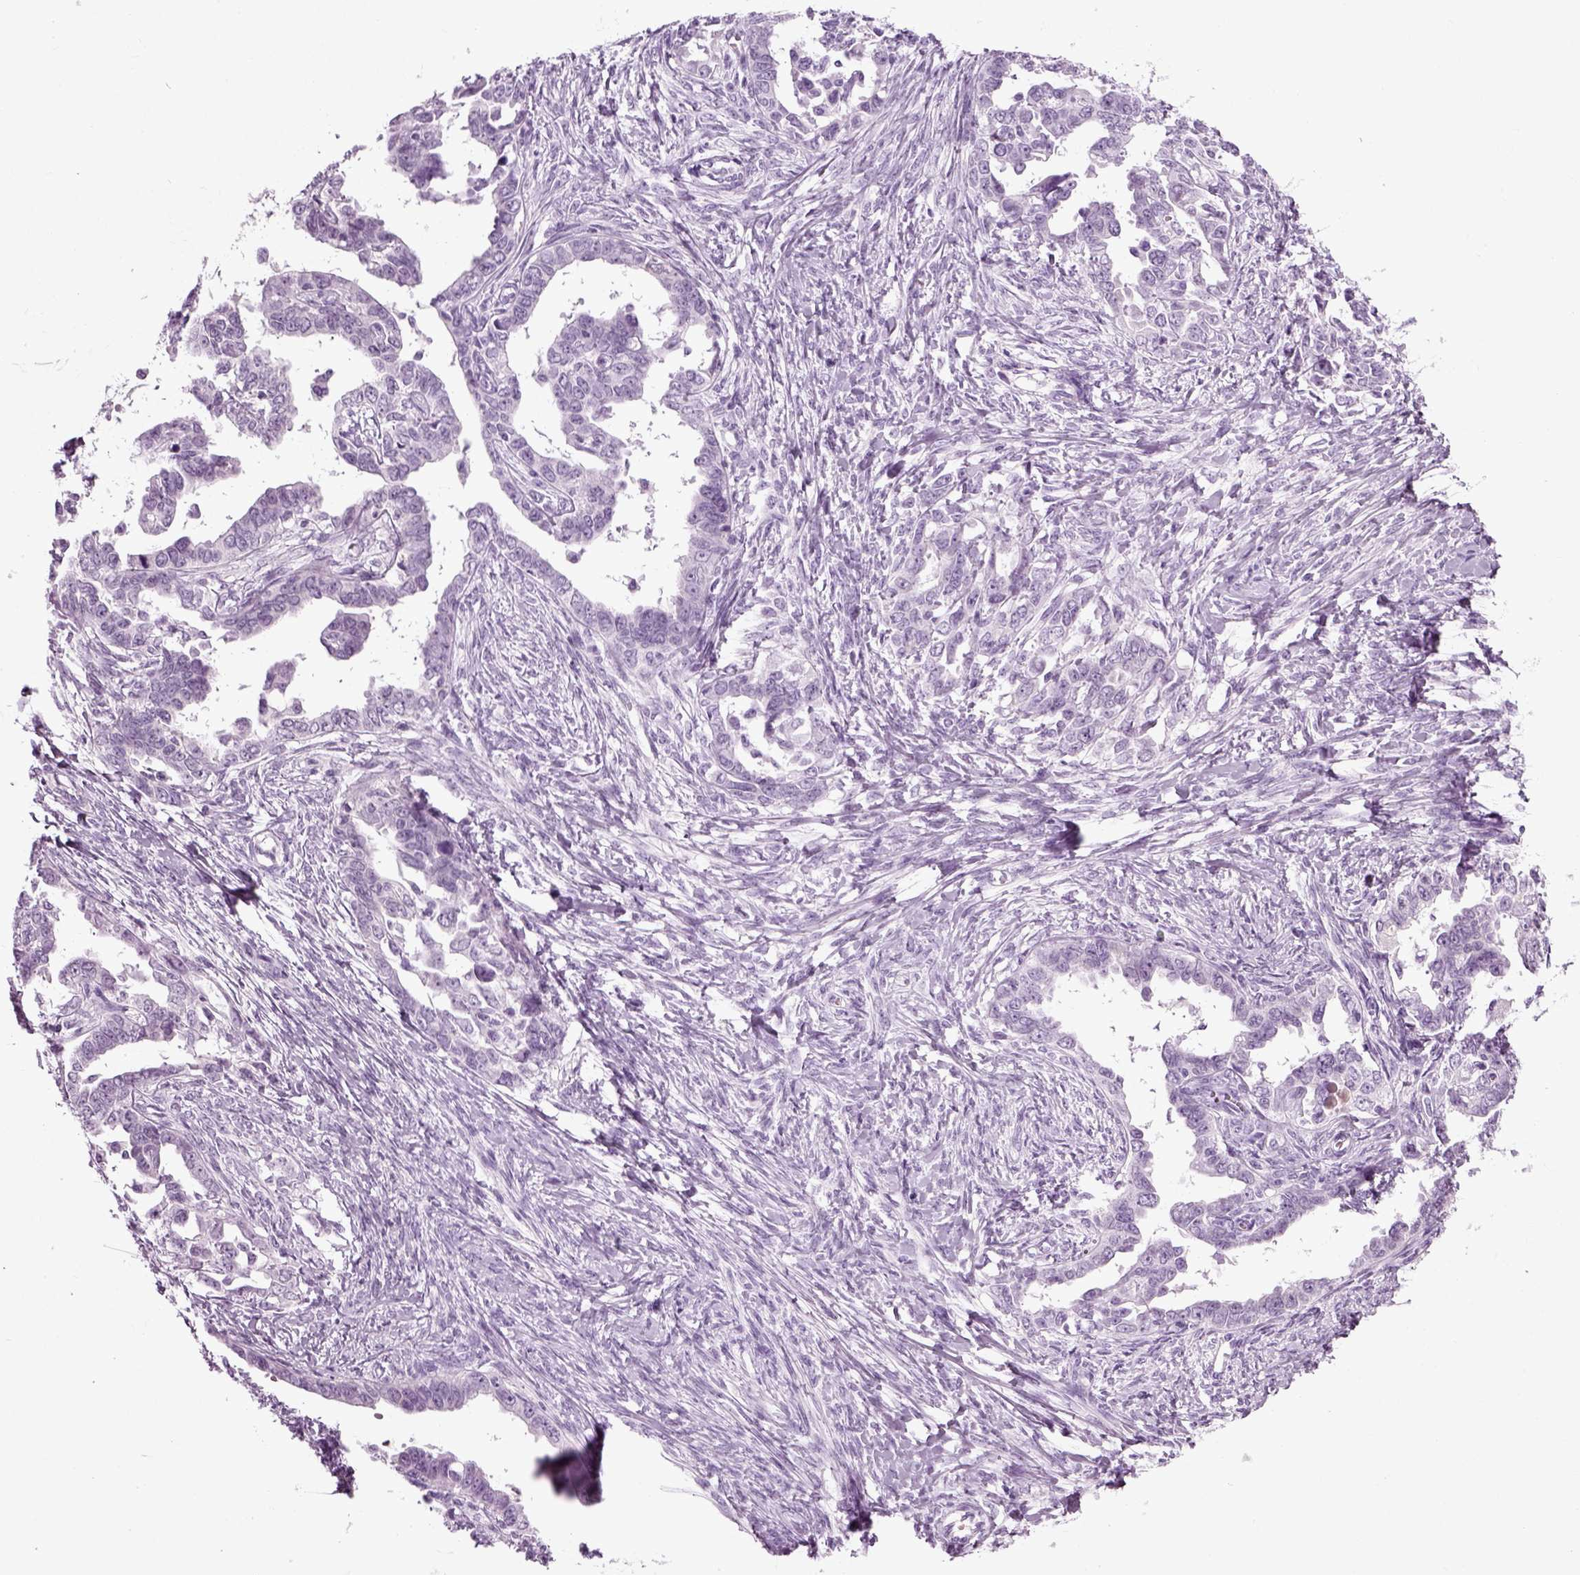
{"staining": {"intensity": "negative", "quantity": "none", "location": "none"}, "tissue": "ovarian cancer", "cell_type": "Tumor cells", "image_type": "cancer", "snomed": [{"axis": "morphology", "description": "Cystadenocarcinoma, serous, NOS"}, {"axis": "topography", "description": "Ovary"}], "caption": "A histopathology image of human serous cystadenocarcinoma (ovarian) is negative for staining in tumor cells.", "gene": "PRLH", "patient": {"sex": "female", "age": 69}}